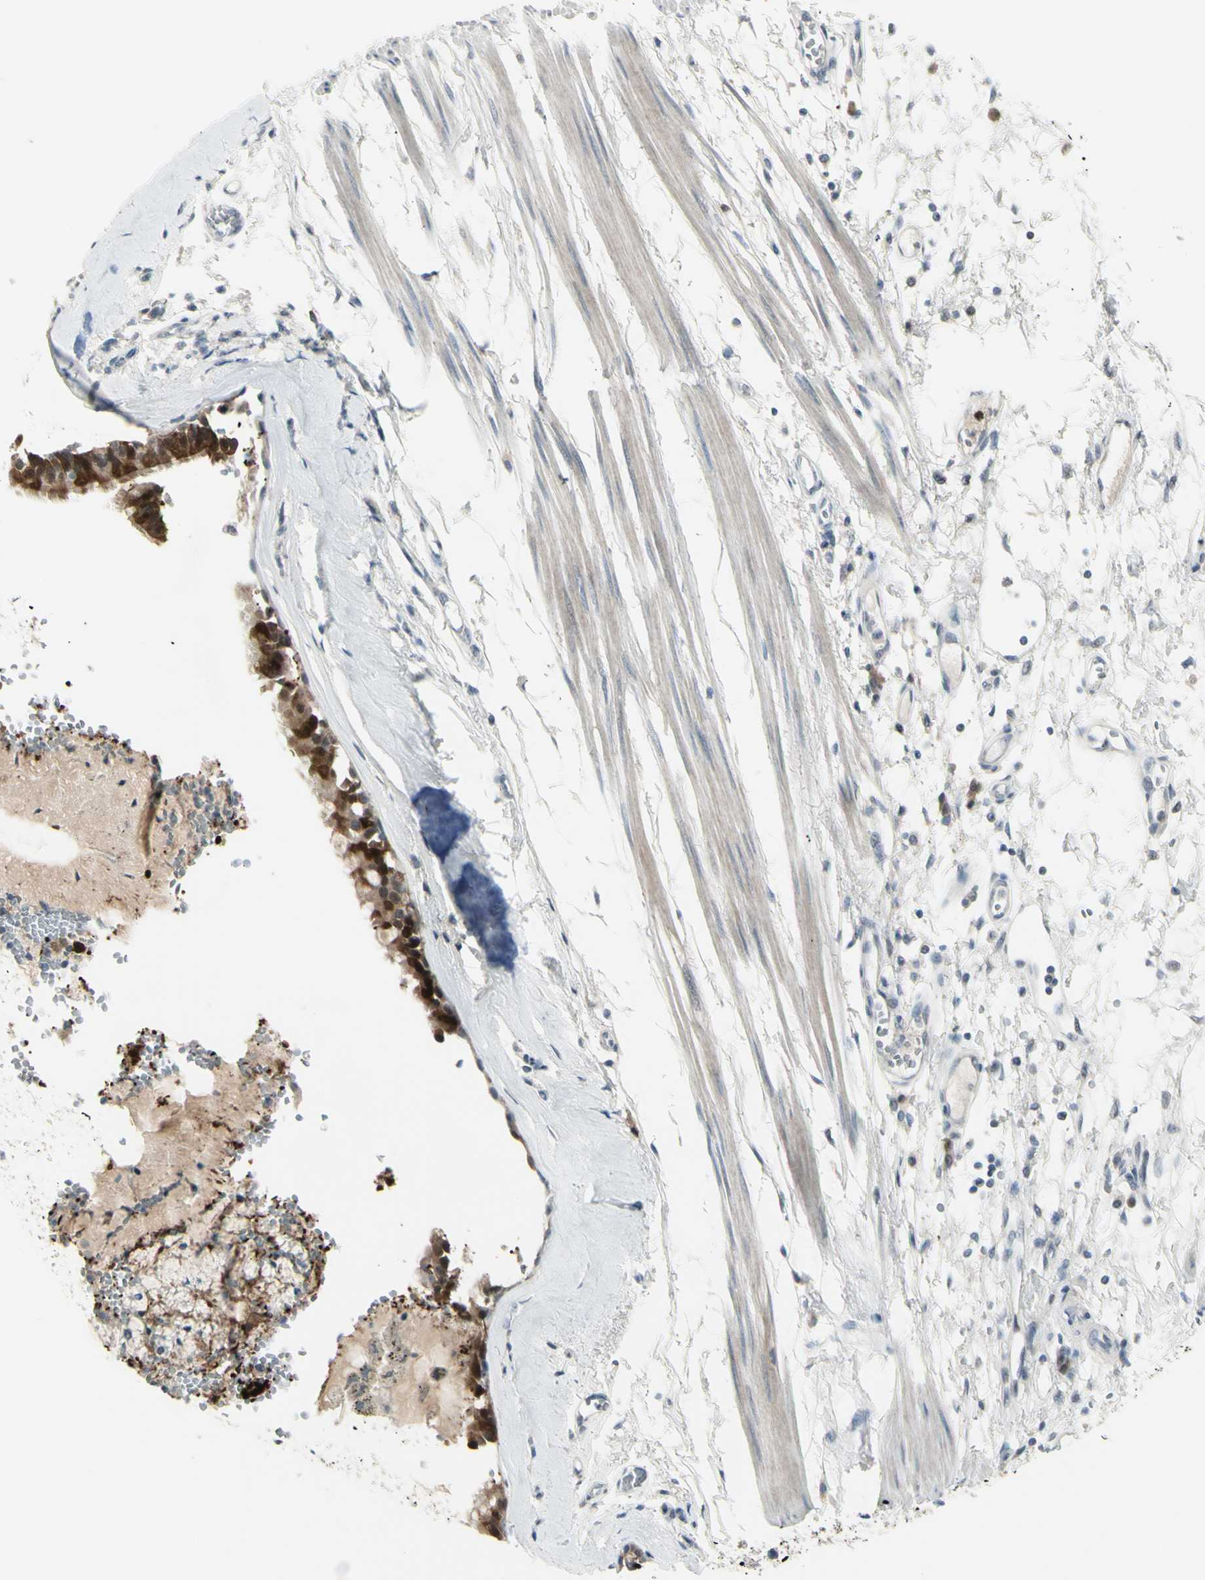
{"staining": {"intensity": "strong", "quantity": ">75%", "location": "cytoplasmic/membranous"}, "tissue": "bronchus", "cell_type": "Respiratory epithelial cells", "image_type": "normal", "snomed": [{"axis": "morphology", "description": "Normal tissue, NOS"}, {"axis": "topography", "description": "Bronchus"}, {"axis": "topography", "description": "Lung"}], "caption": "Immunohistochemical staining of benign human bronchus exhibits high levels of strong cytoplasmic/membranous positivity in about >75% of respiratory epithelial cells. Immunohistochemistry stains the protein of interest in brown and the nuclei are stained blue.", "gene": "ETNK1", "patient": {"sex": "female", "age": 56}}